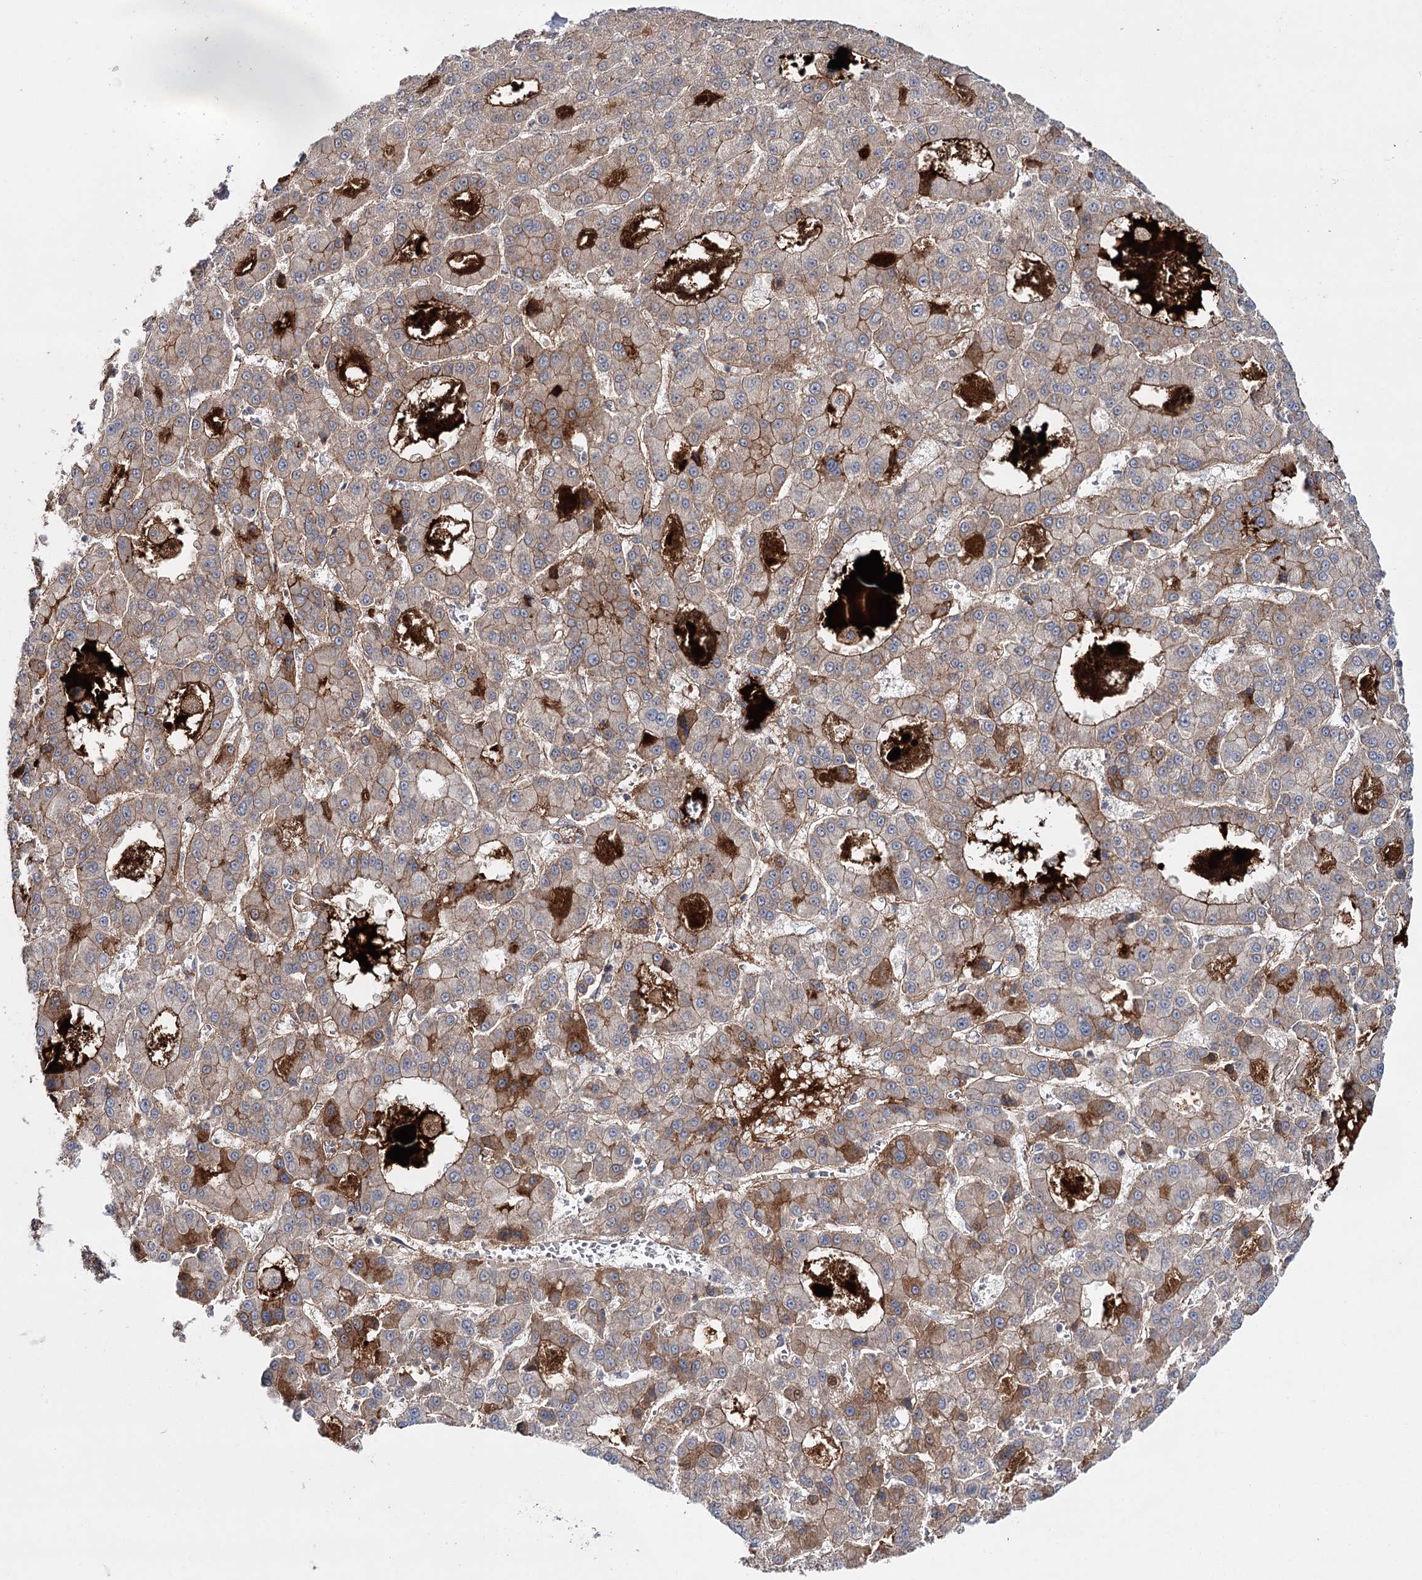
{"staining": {"intensity": "moderate", "quantity": ">75%", "location": "cytoplasmic/membranous"}, "tissue": "liver cancer", "cell_type": "Tumor cells", "image_type": "cancer", "snomed": [{"axis": "morphology", "description": "Carcinoma, Hepatocellular, NOS"}, {"axis": "topography", "description": "Liver"}], "caption": "Protein staining of liver hepatocellular carcinoma tissue demonstrates moderate cytoplasmic/membranous staining in approximately >75% of tumor cells.", "gene": "PKP4", "patient": {"sex": "male", "age": 70}}